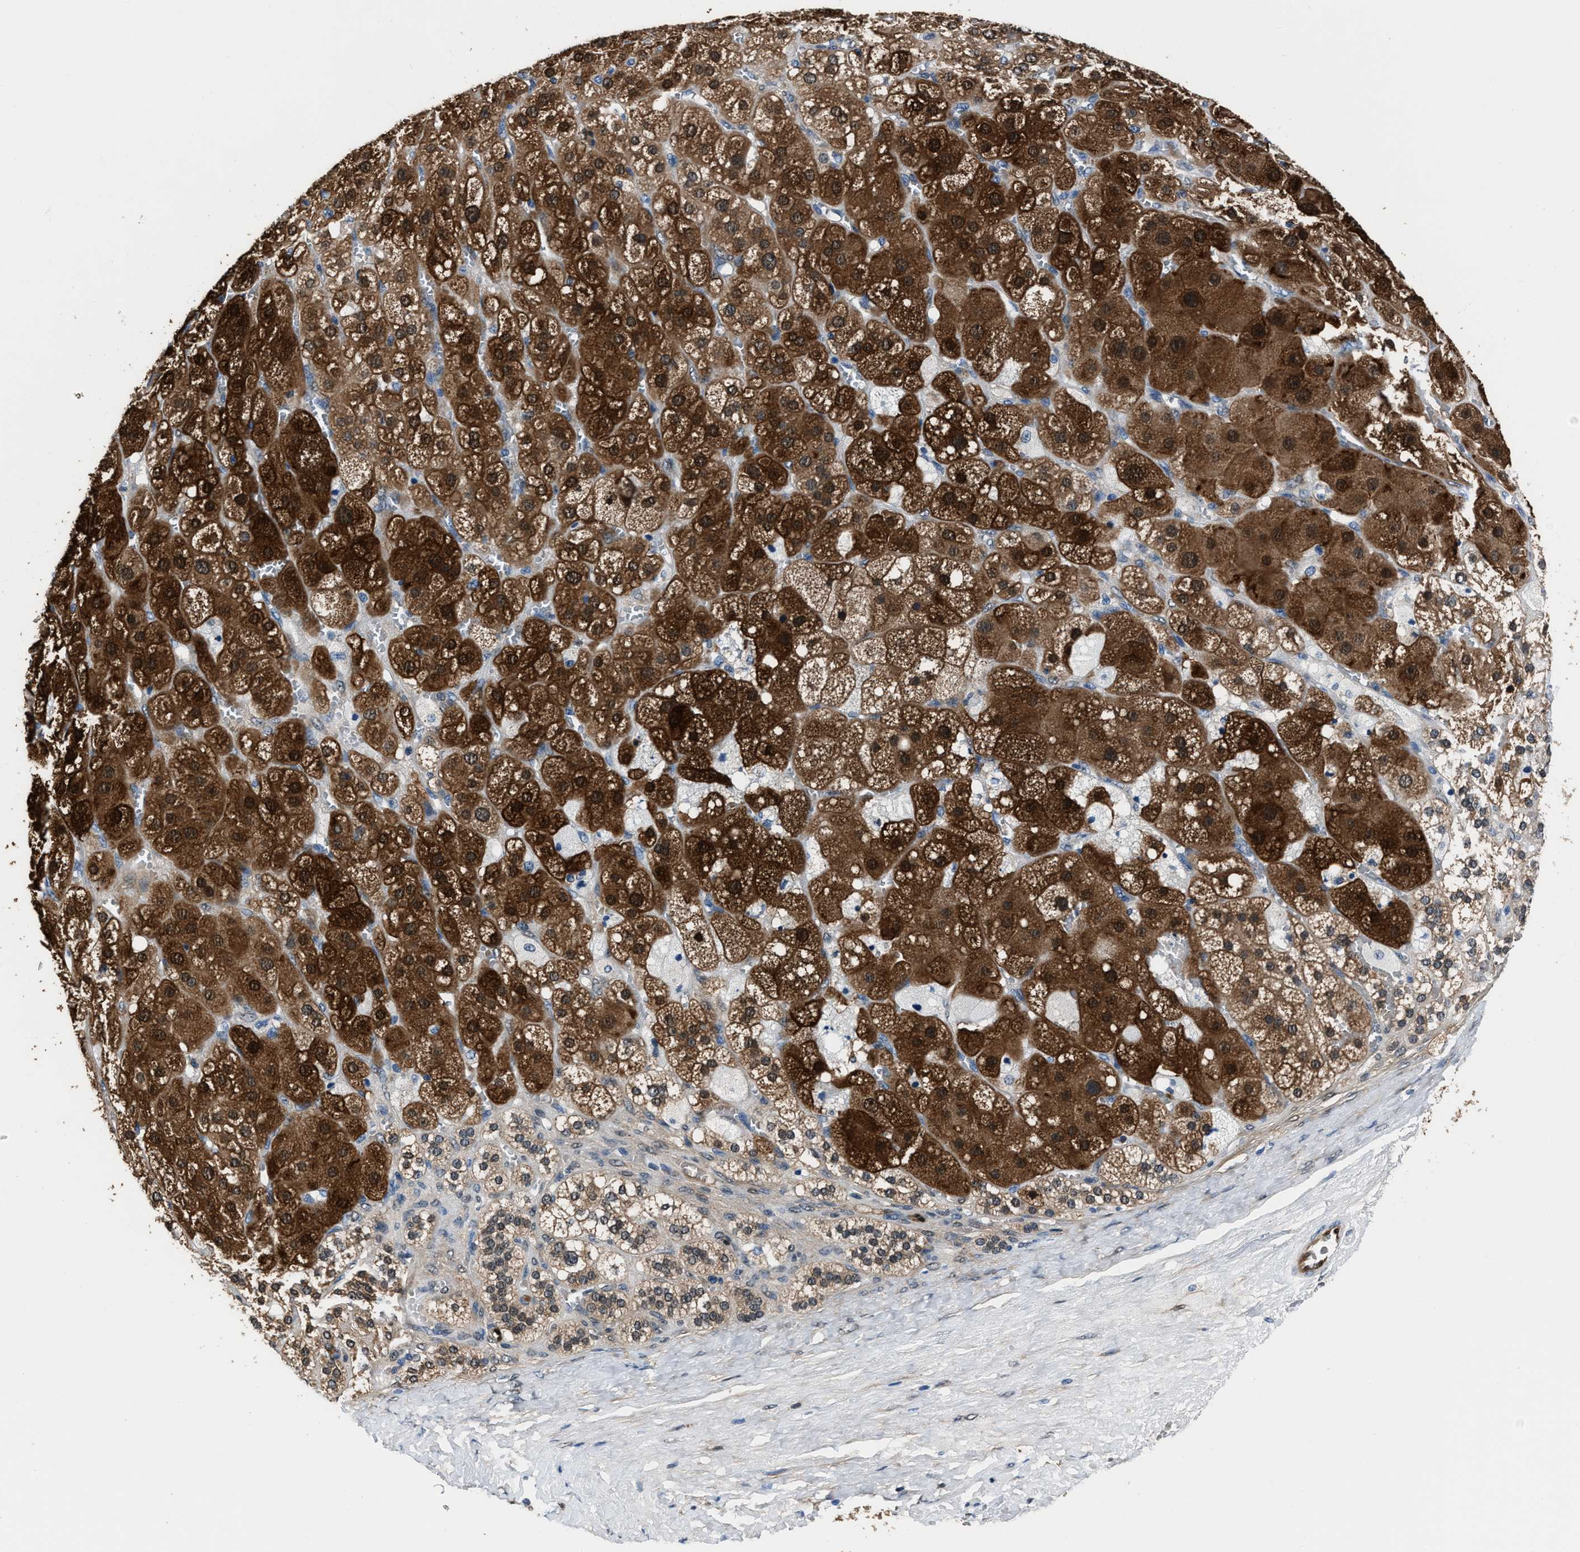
{"staining": {"intensity": "strong", "quantity": "25%-75%", "location": "cytoplasmic/membranous,nuclear"}, "tissue": "adrenal gland", "cell_type": "Glandular cells", "image_type": "normal", "snomed": [{"axis": "morphology", "description": "Normal tissue, NOS"}, {"axis": "topography", "description": "Adrenal gland"}], "caption": "Protein analysis of unremarkable adrenal gland displays strong cytoplasmic/membranous,nuclear staining in approximately 25%-75% of glandular cells.", "gene": "PPA1", "patient": {"sex": "female", "age": 47}}